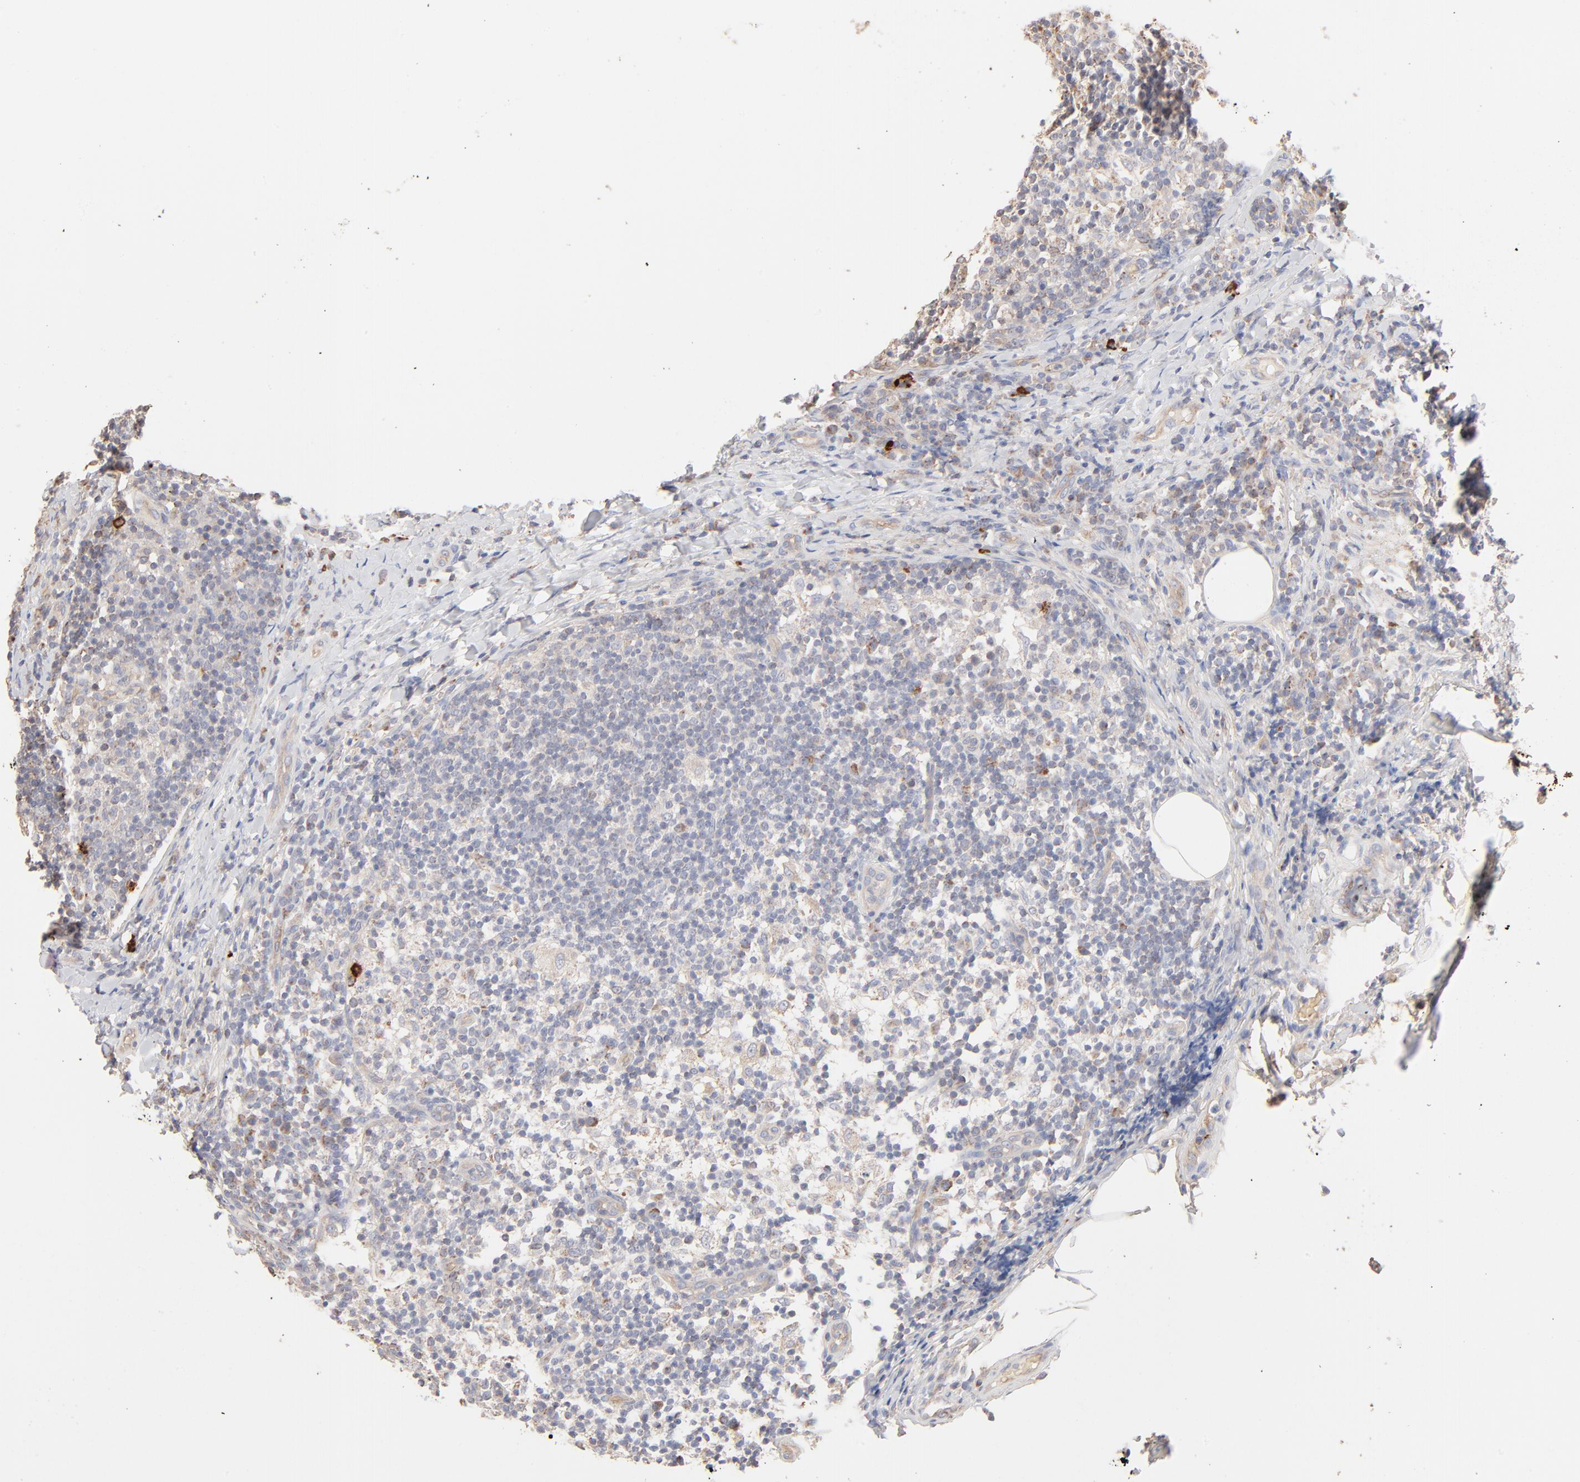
{"staining": {"intensity": "moderate", "quantity": "25%-75%", "location": "cytoplasmic/membranous"}, "tissue": "lymph node", "cell_type": "Germinal center cells", "image_type": "normal", "snomed": [{"axis": "morphology", "description": "Normal tissue, NOS"}, {"axis": "morphology", "description": "Inflammation, NOS"}, {"axis": "topography", "description": "Lymph node"}], "caption": "Germinal center cells display medium levels of moderate cytoplasmic/membranous expression in approximately 25%-75% of cells in unremarkable human lymph node.", "gene": "SPTB", "patient": {"sex": "male", "age": 46}}